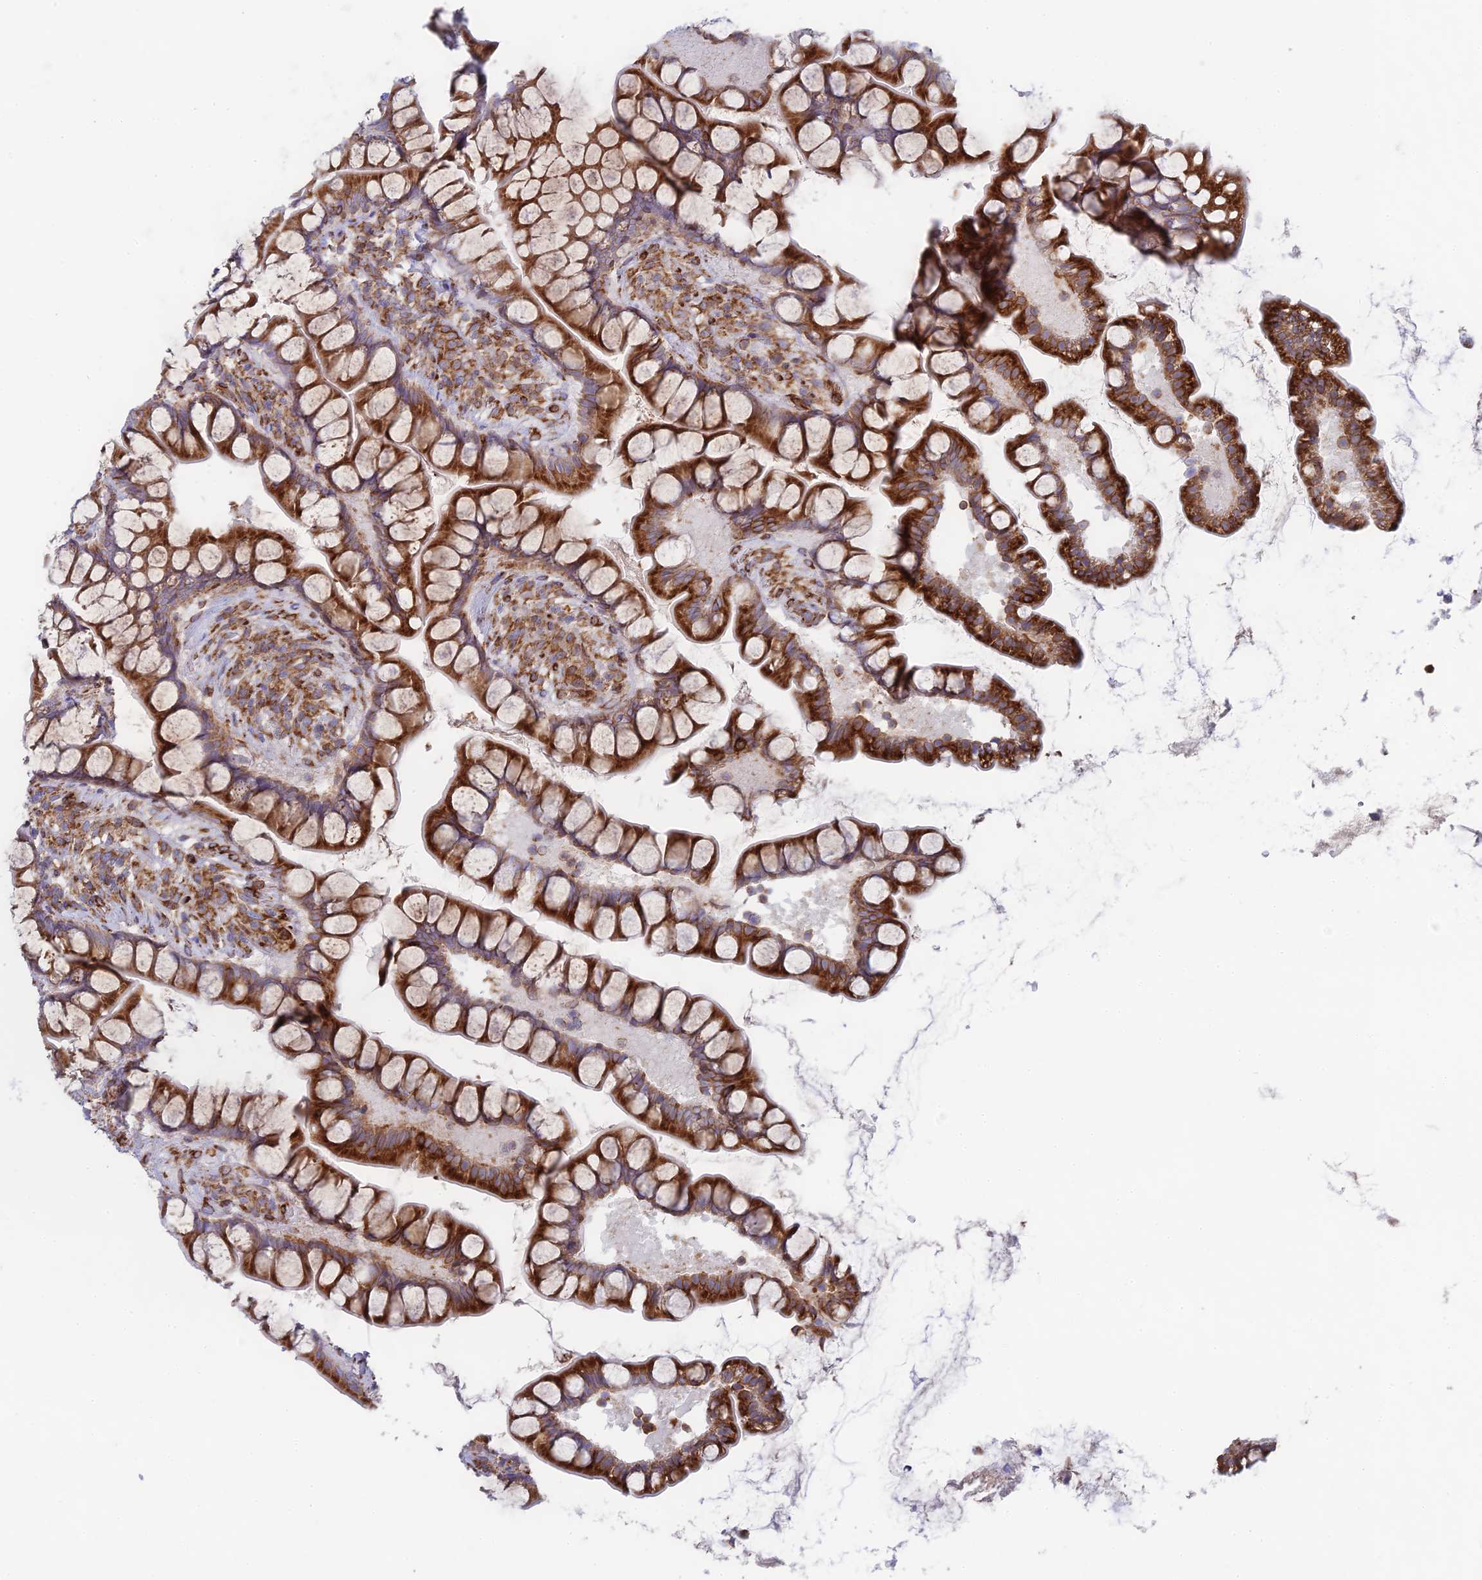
{"staining": {"intensity": "strong", "quantity": ">75%", "location": "cytoplasmic/membranous"}, "tissue": "small intestine", "cell_type": "Glandular cells", "image_type": "normal", "snomed": [{"axis": "morphology", "description": "Normal tissue, NOS"}, {"axis": "topography", "description": "Small intestine"}], "caption": "Human small intestine stained with a brown dye shows strong cytoplasmic/membranous positive positivity in approximately >75% of glandular cells.", "gene": "CCDC69", "patient": {"sex": "male", "age": 70}}